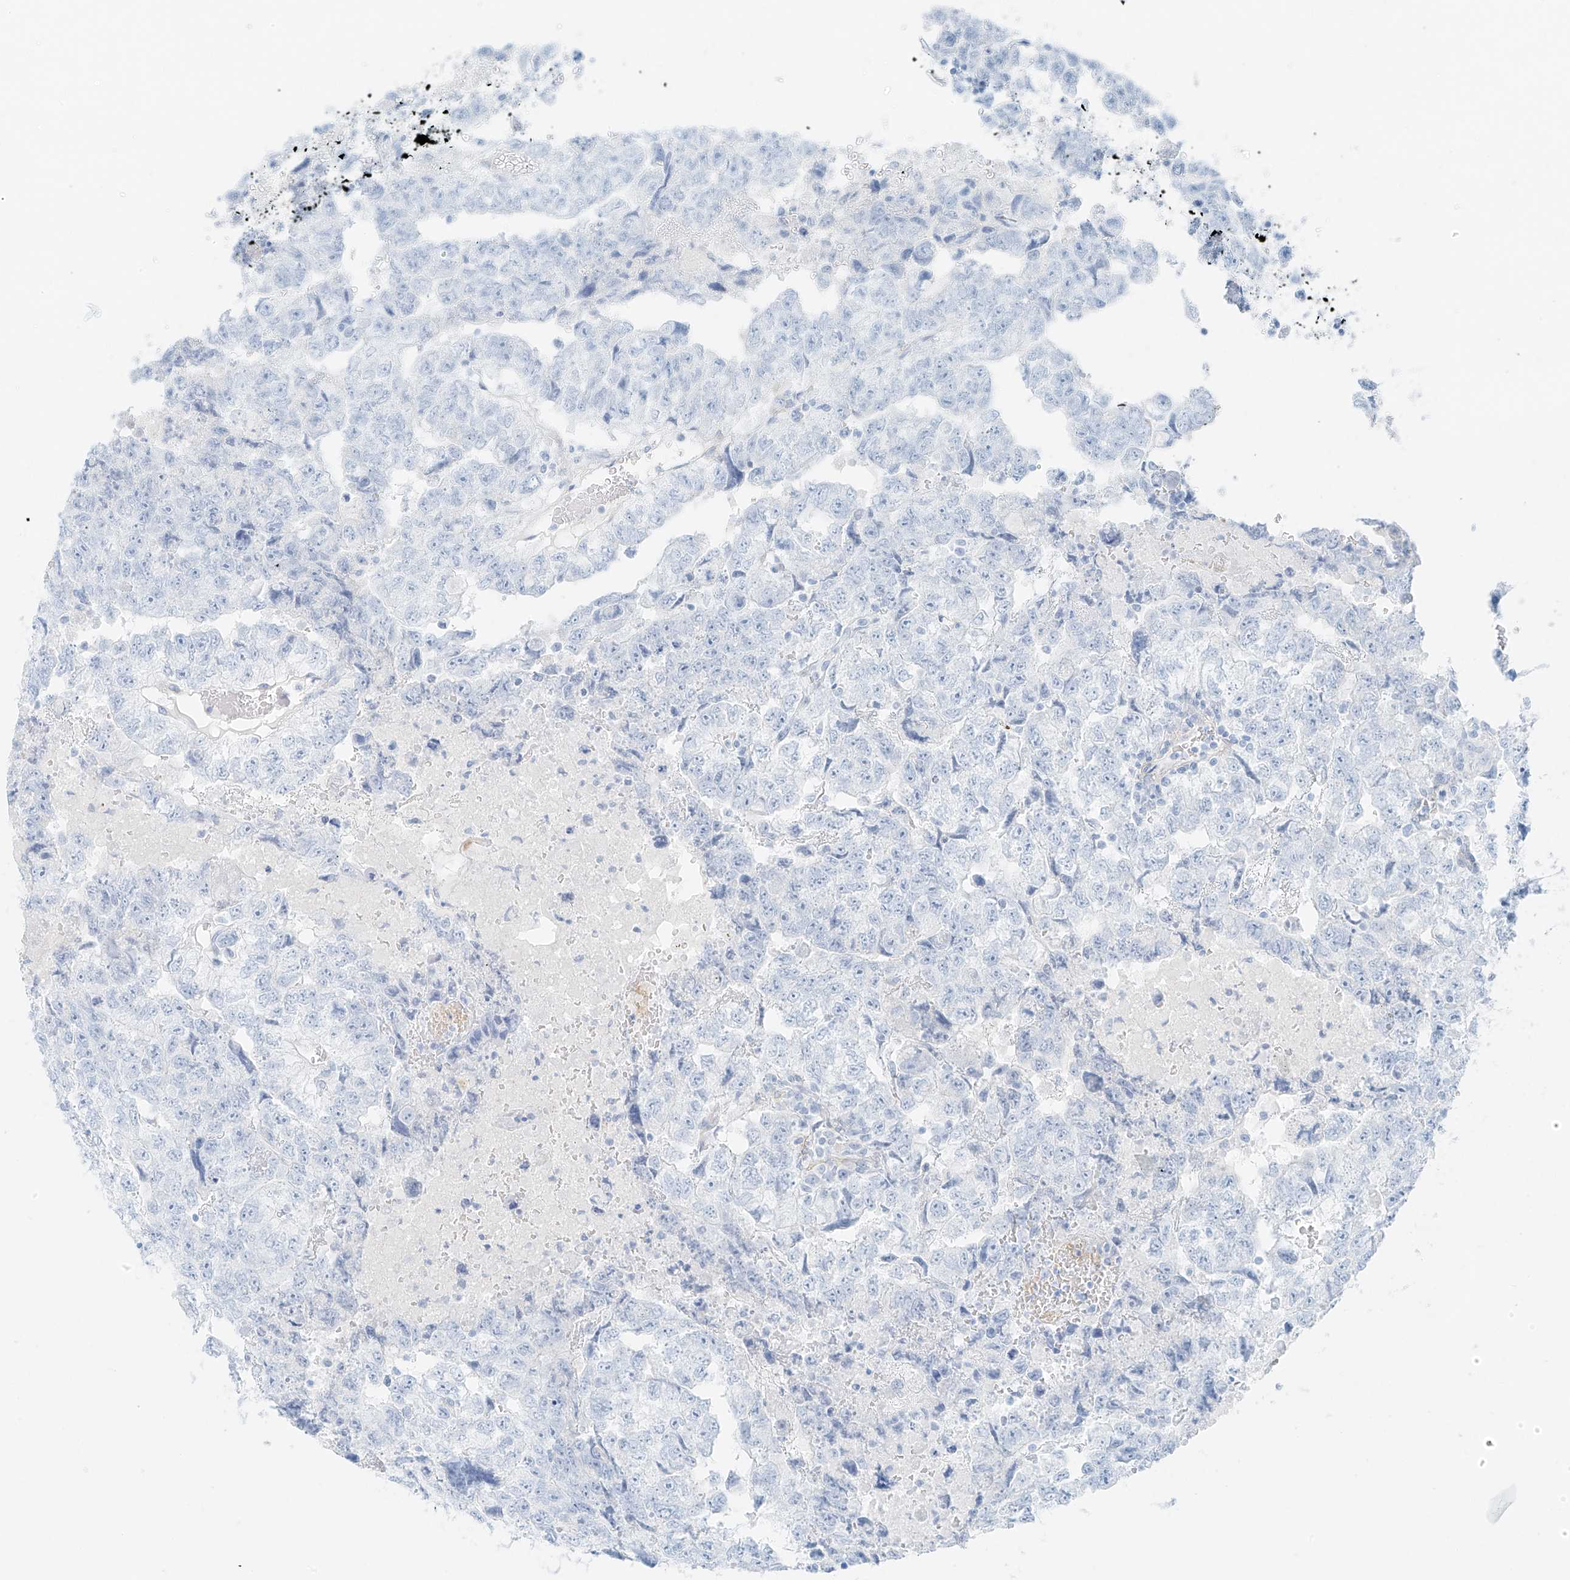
{"staining": {"intensity": "negative", "quantity": "none", "location": "none"}, "tissue": "testis cancer", "cell_type": "Tumor cells", "image_type": "cancer", "snomed": [{"axis": "morphology", "description": "Carcinoma, Embryonal, NOS"}, {"axis": "topography", "description": "Testis"}], "caption": "Immunohistochemical staining of human testis cancer shows no significant expression in tumor cells. Nuclei are stained in blue.", "gene": "SMCP", "patient": {"sex": "male", "age": 36}}